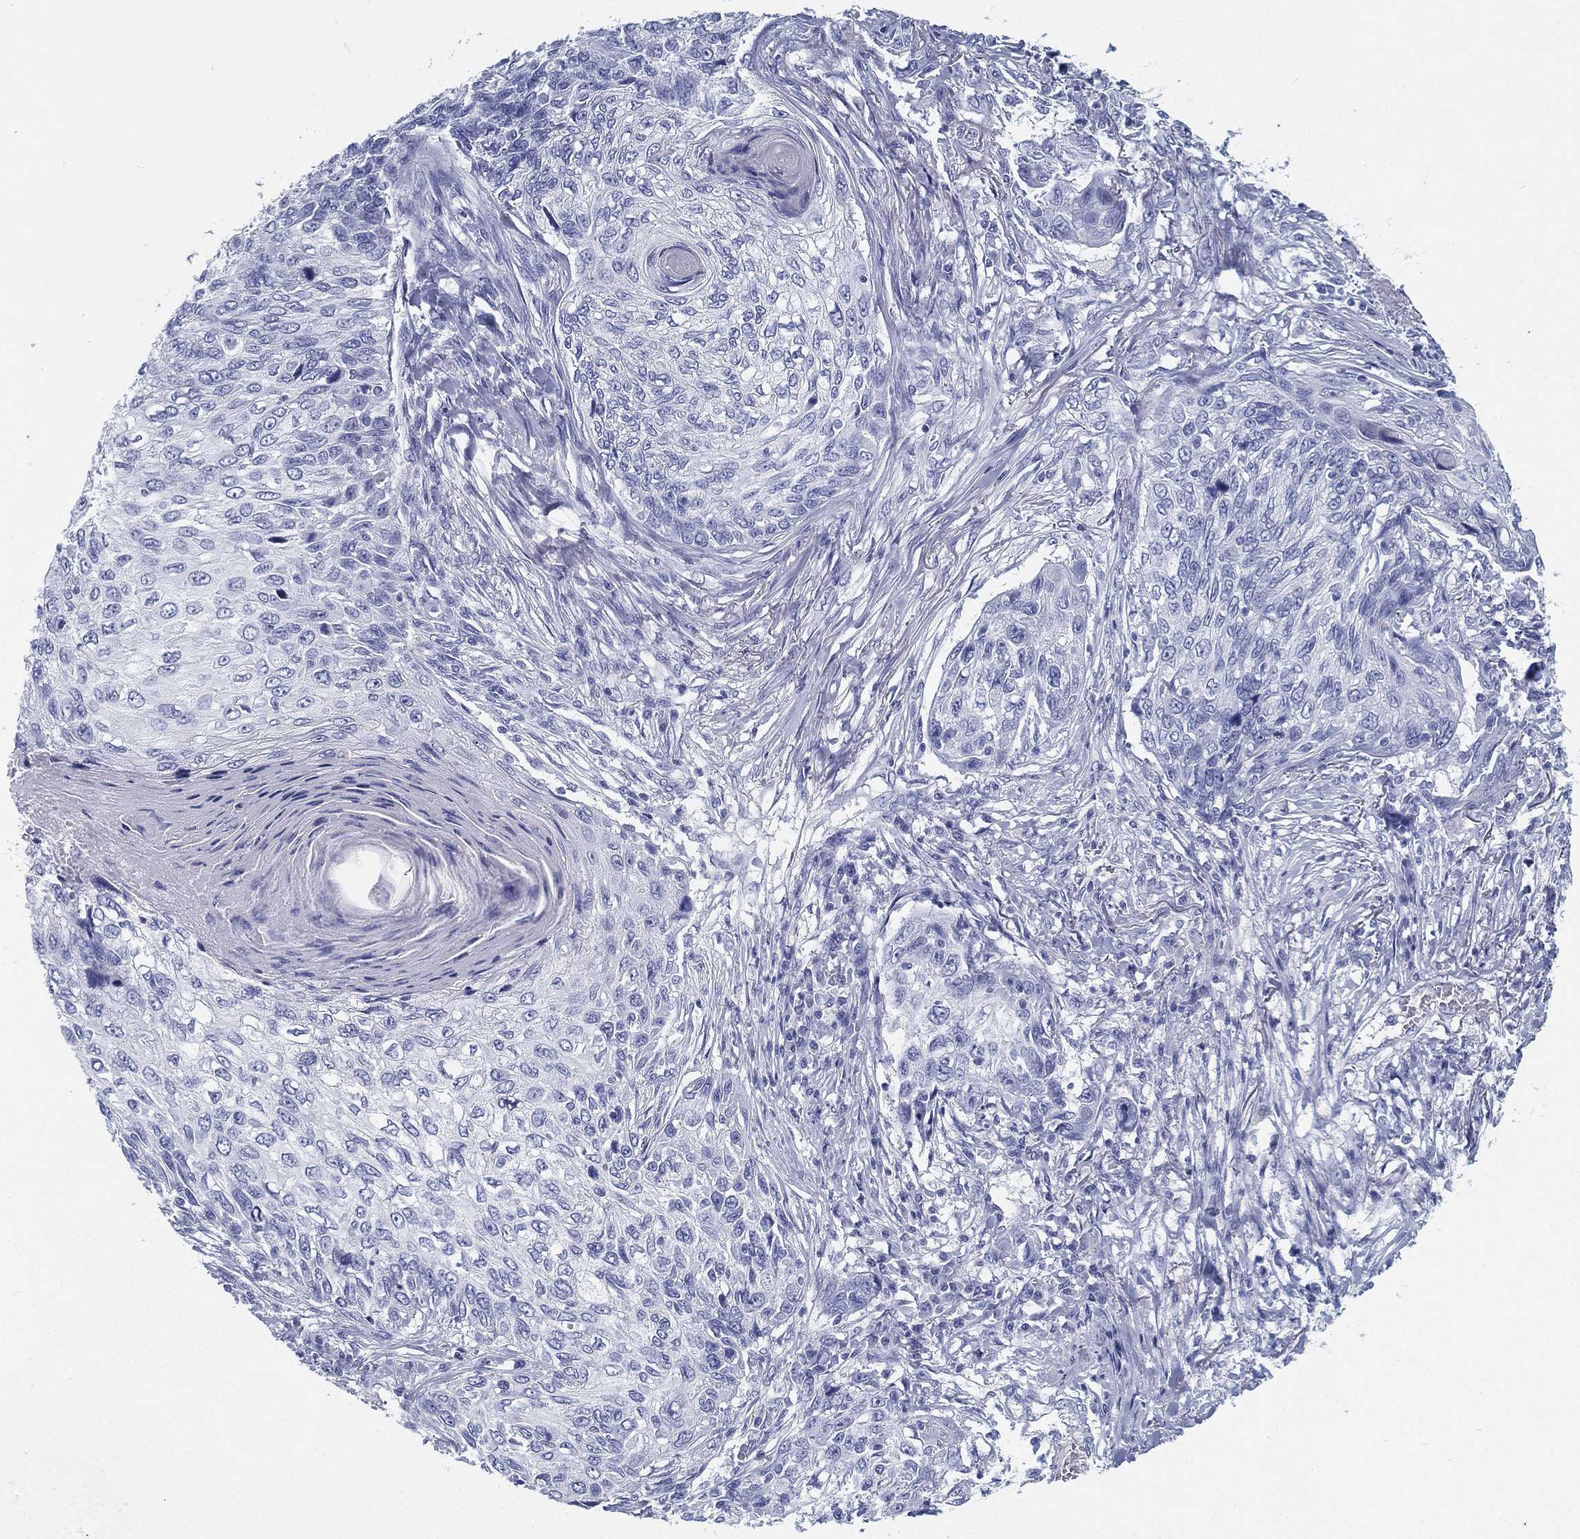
{"staining": {"intensity": "negative", "quantity": "none", "location": "none"}, "tissue": "skin cancer", "cell_type": "Tumor cells", "image_type": "cancer", "snomed": [{"axis": "morphology", "description": "Squamous cell carcinoma, NOS"}, {"axis": "topography", "description": "Skin"}], "caption": "Protein analysis of squamous cell carcinoma (skin) shows no significant positivity in tumor cells.", "gene": "ATP1B2", "patient": {"sex": "male", "age": 92}}